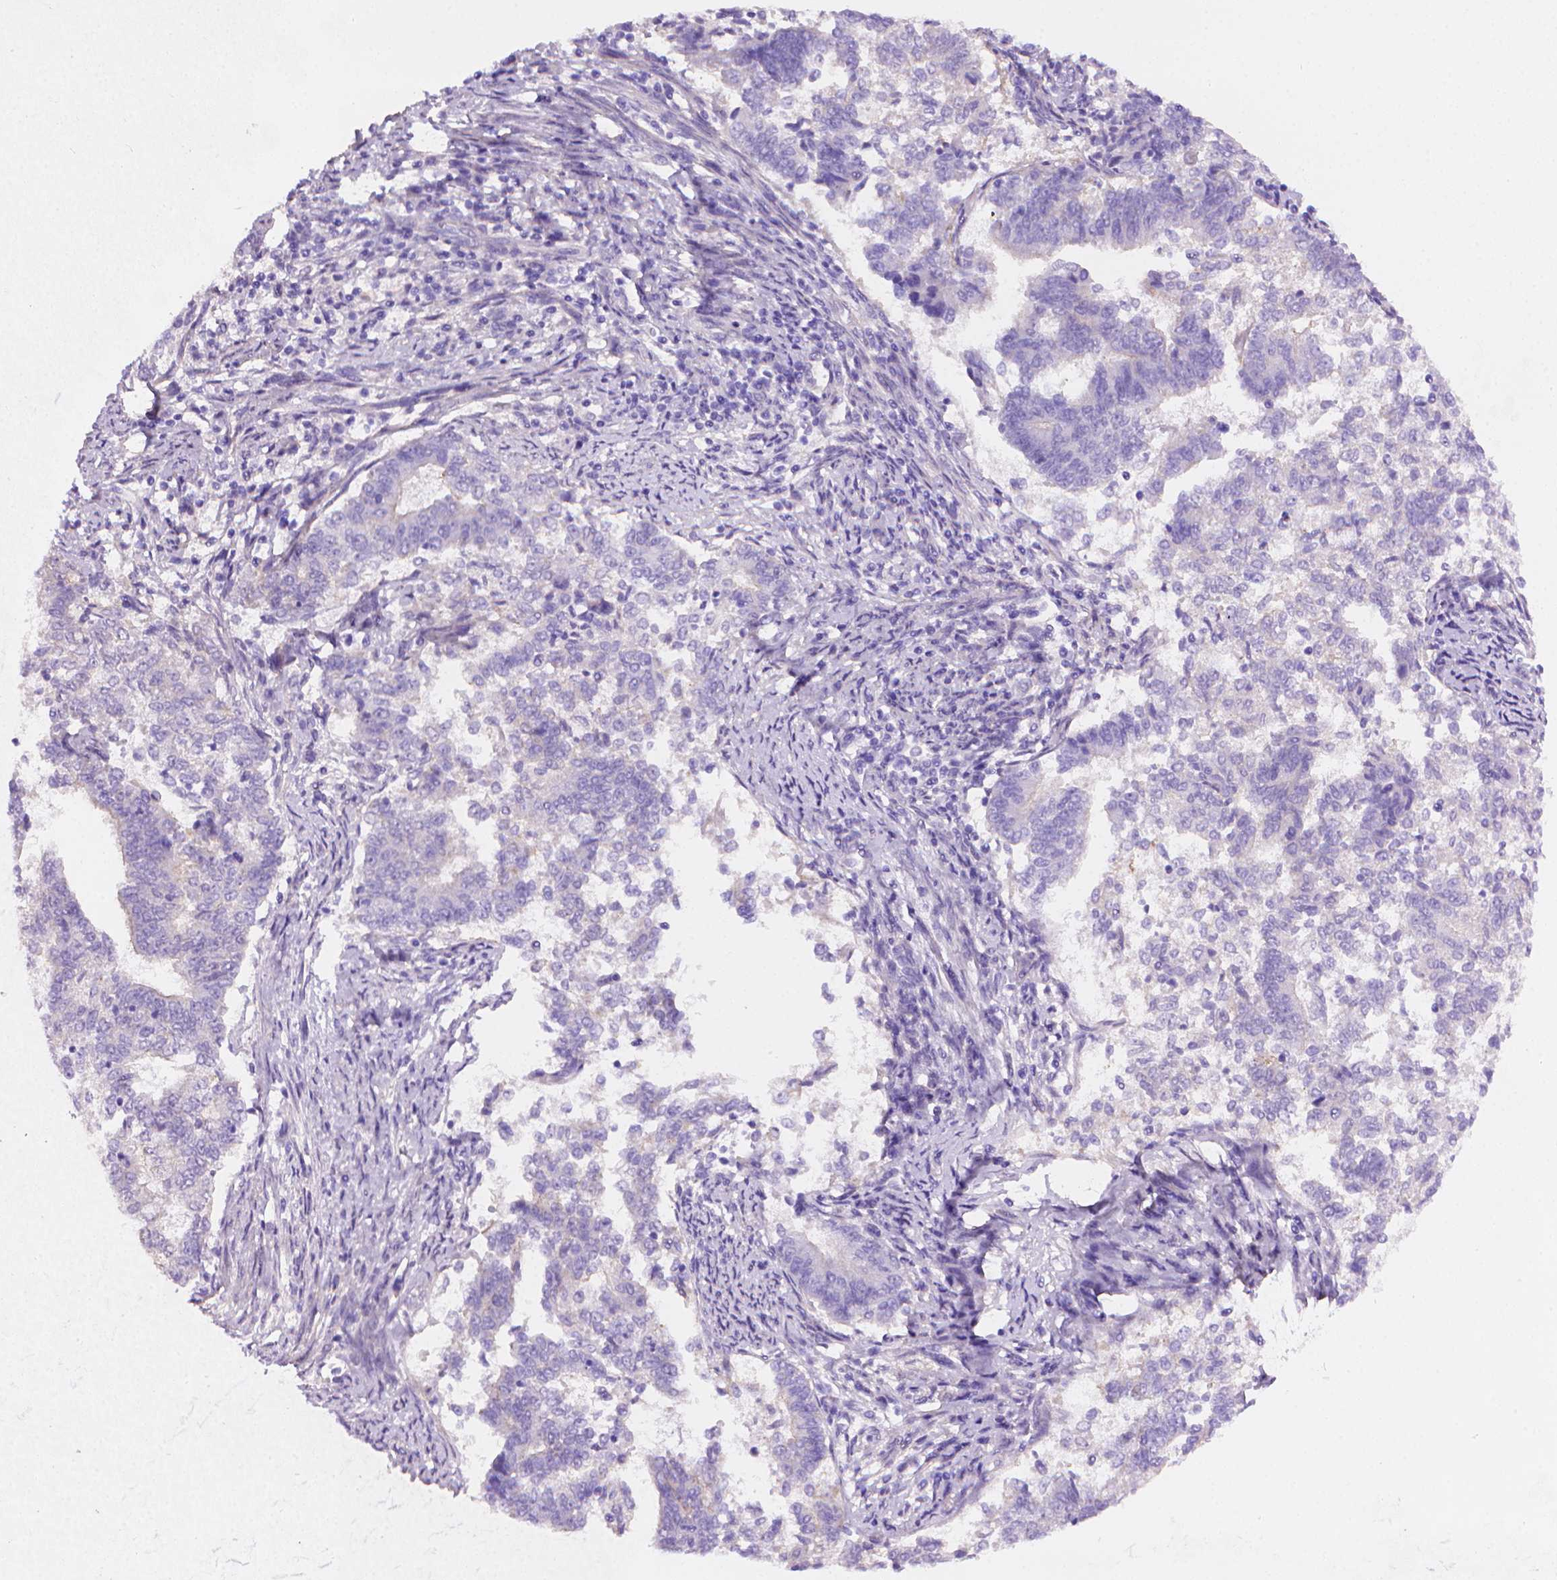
{"staining": {"intensity": "negative", "quantity": "none", "location": "none"}, "tissue": "endometrial cancer", "cell_type": "Tumor cells", "image_type": "cancer", "snomed": [{"axis": "morphology", "description": "Adenocarcinoma, NOS"}, {"axis": "topography", "description": "Endometrium"}], "caption": "Immunohistochemistry image of adenocarcinoma (endometrial) stained for a protein (brown), which demonstrates no positivity in tumor cells.", "gene": "AMMECR1", "patient": {"sex": "female", "age": 65}}